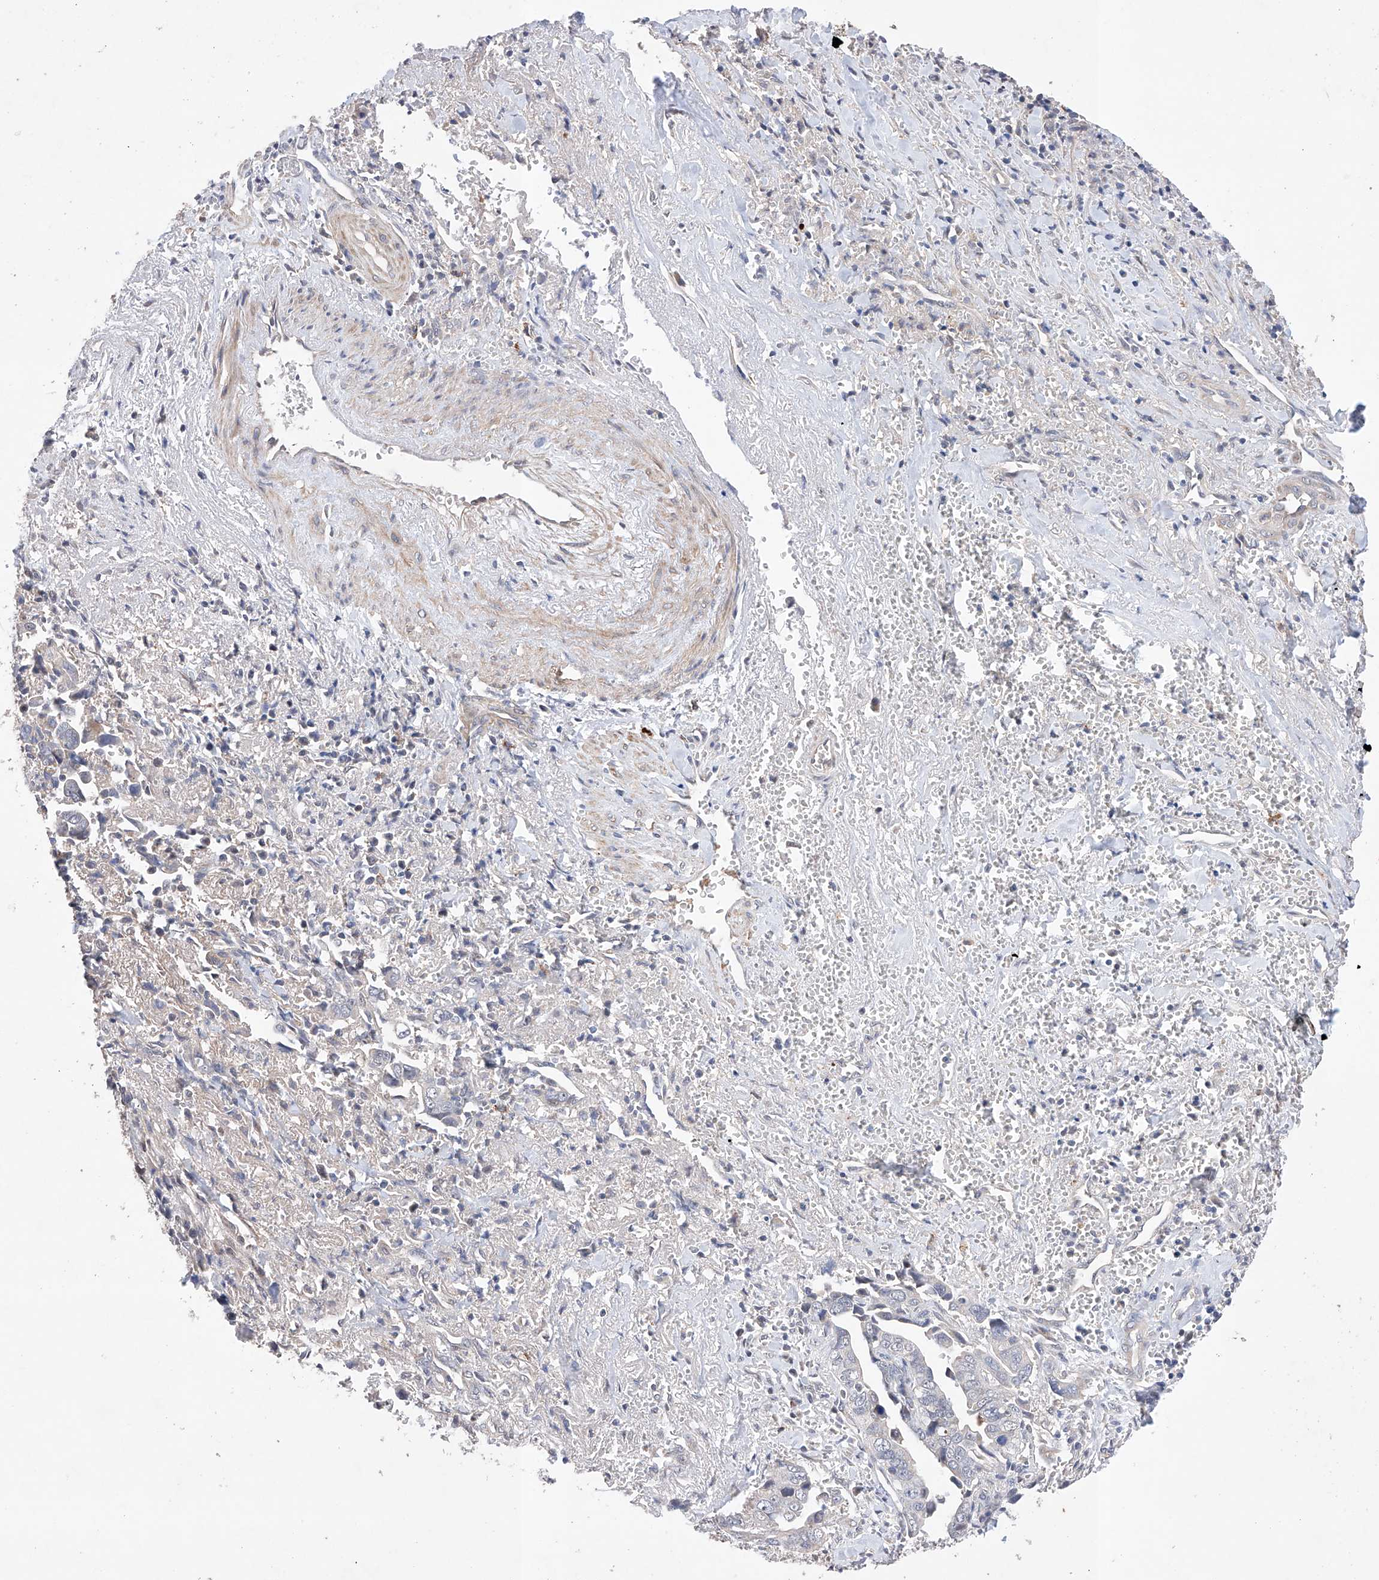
{"staining": {"intensity": "negative", "quantity": "none", "location": "none"}, "tissue": "liver cancer", "cell_type": "Tumor cells", "image_type": "cancer", "snomed": [{"axis": "morphology", "description": "Cholangiocarcinoma"}, {"axis": "topography", "description": "Liver"}], "caption": "An immunohistochemistry (IHC) image of liver cancer is shown. There is no staining in tumor cells of liver cancer.", "gene": "AFG1L", "patient": {"sex": "female", "age": 79}}